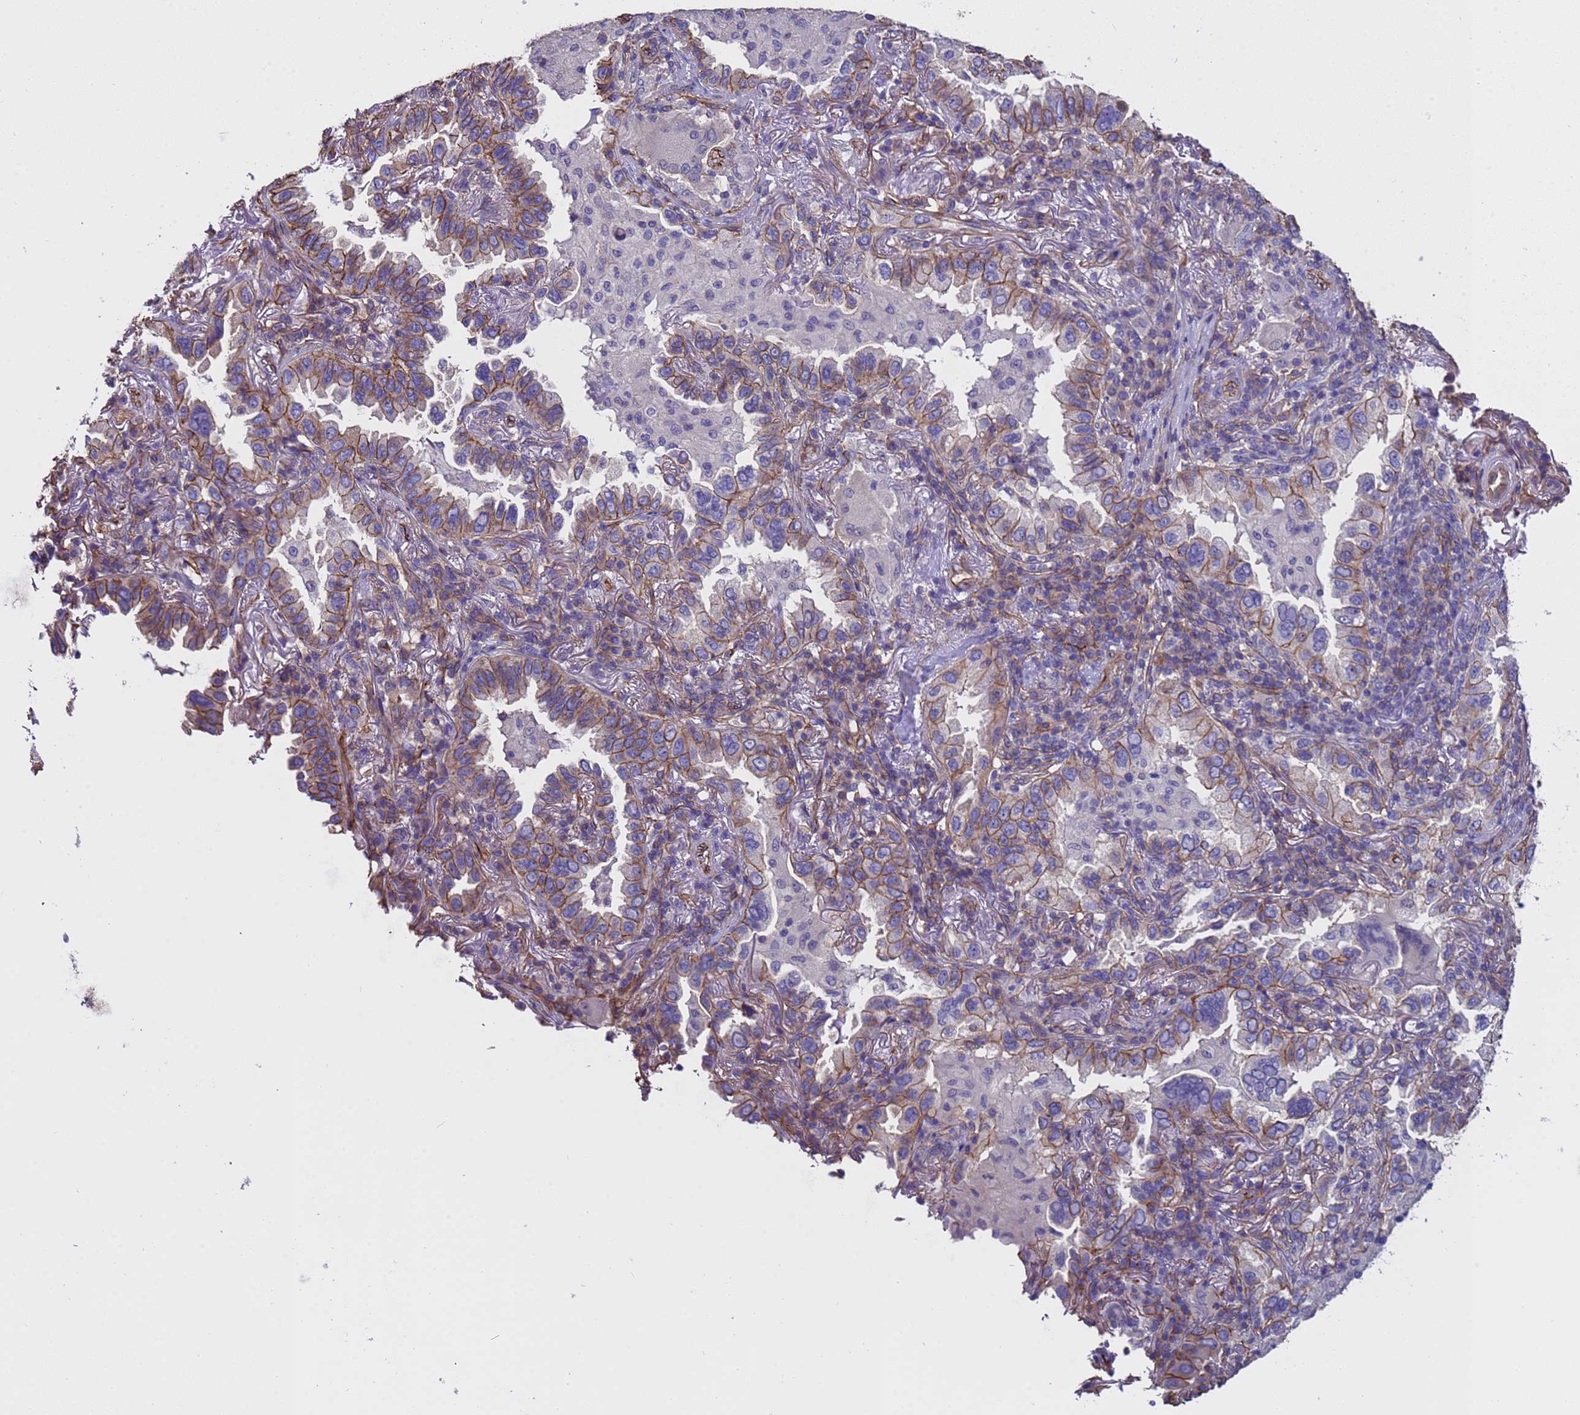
{"staining": {"intensity": "moderate", "quantity": ">75%", "location": "cytoplasmic/membranous"}, "tissue": "lung cancer", "cell_type": "Tumor cells", "image_type": "cancer", "snomed": [{"axis": "morphology", "description": "Adenocarcinoma, NOS"}, {"axis": "topography", "description": "Lung"}], "caption": "An image of lung cancer (adenocarcinoma) stained for a protein demonstrates moderate cytoplasmic/membranous brown staining in tumor cells.", "gene": "ZNF248", "patient": {"sex": "female", "age": 69}}